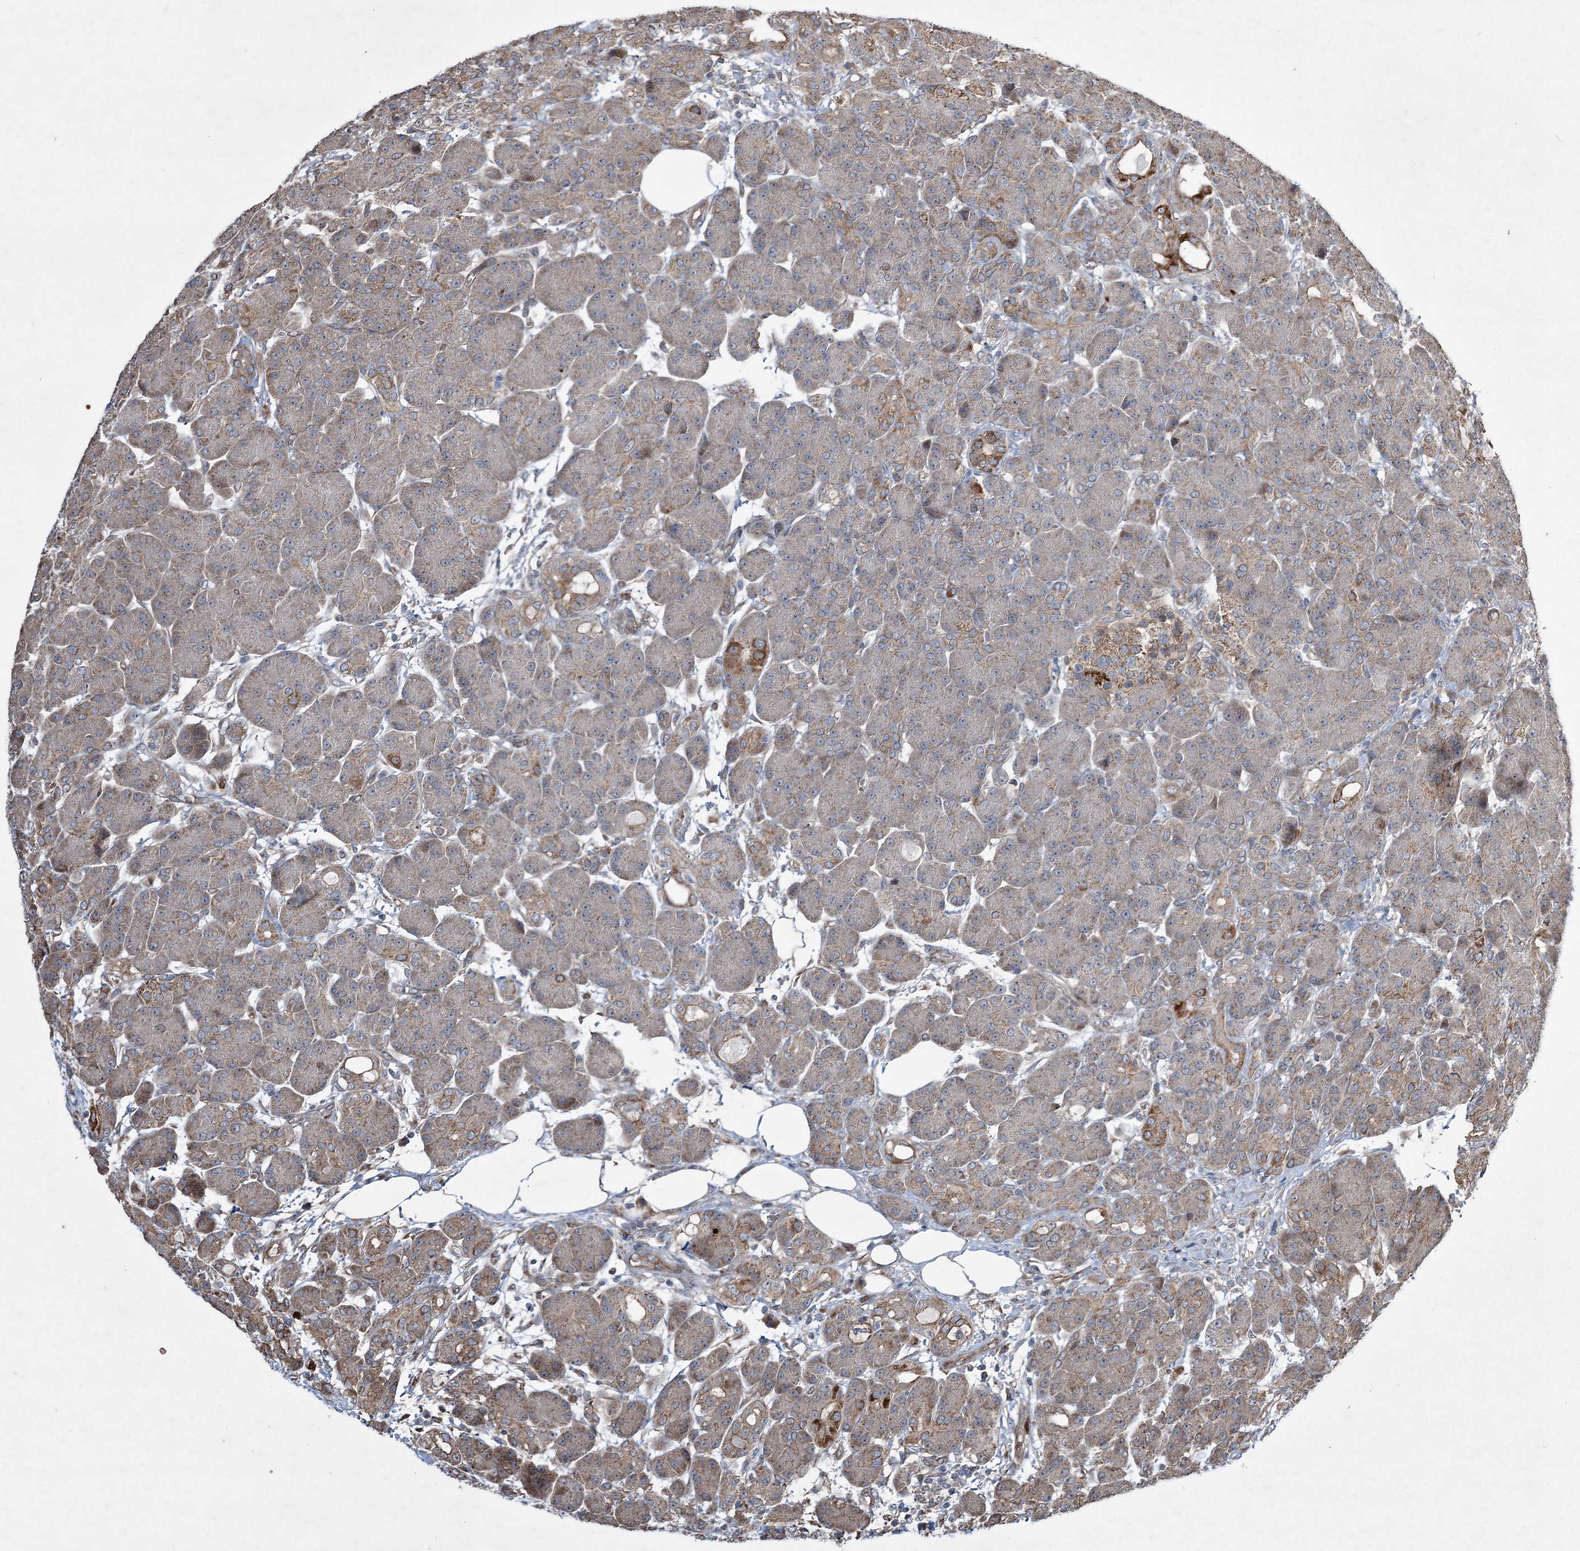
{"staining": {"intensity": "moderate", "quantity": "25%-75%", "location": "cytoplasmic/membranous"}, "tissue": "pancreas", "cell_type": "Exocrine glandular cells", "image_type": "normal", "snomed": [{"axis": "morphology", "description": "Normal tissue, NOS"}, {"axis": "topography", "description": "Pancreas"}], "caption": "IHC (DAB (3,3'-diaminobenzidine)) staining of normal human pancreas reveals moderate cytoplasmic/membranous protein expression in about 25%-75% of exocrine glandular cells. The protein is shown in brown color, while the nuclei are stained blue.", "gene": "SERINC5", "patient": {"sex": "male", "age": 63}}